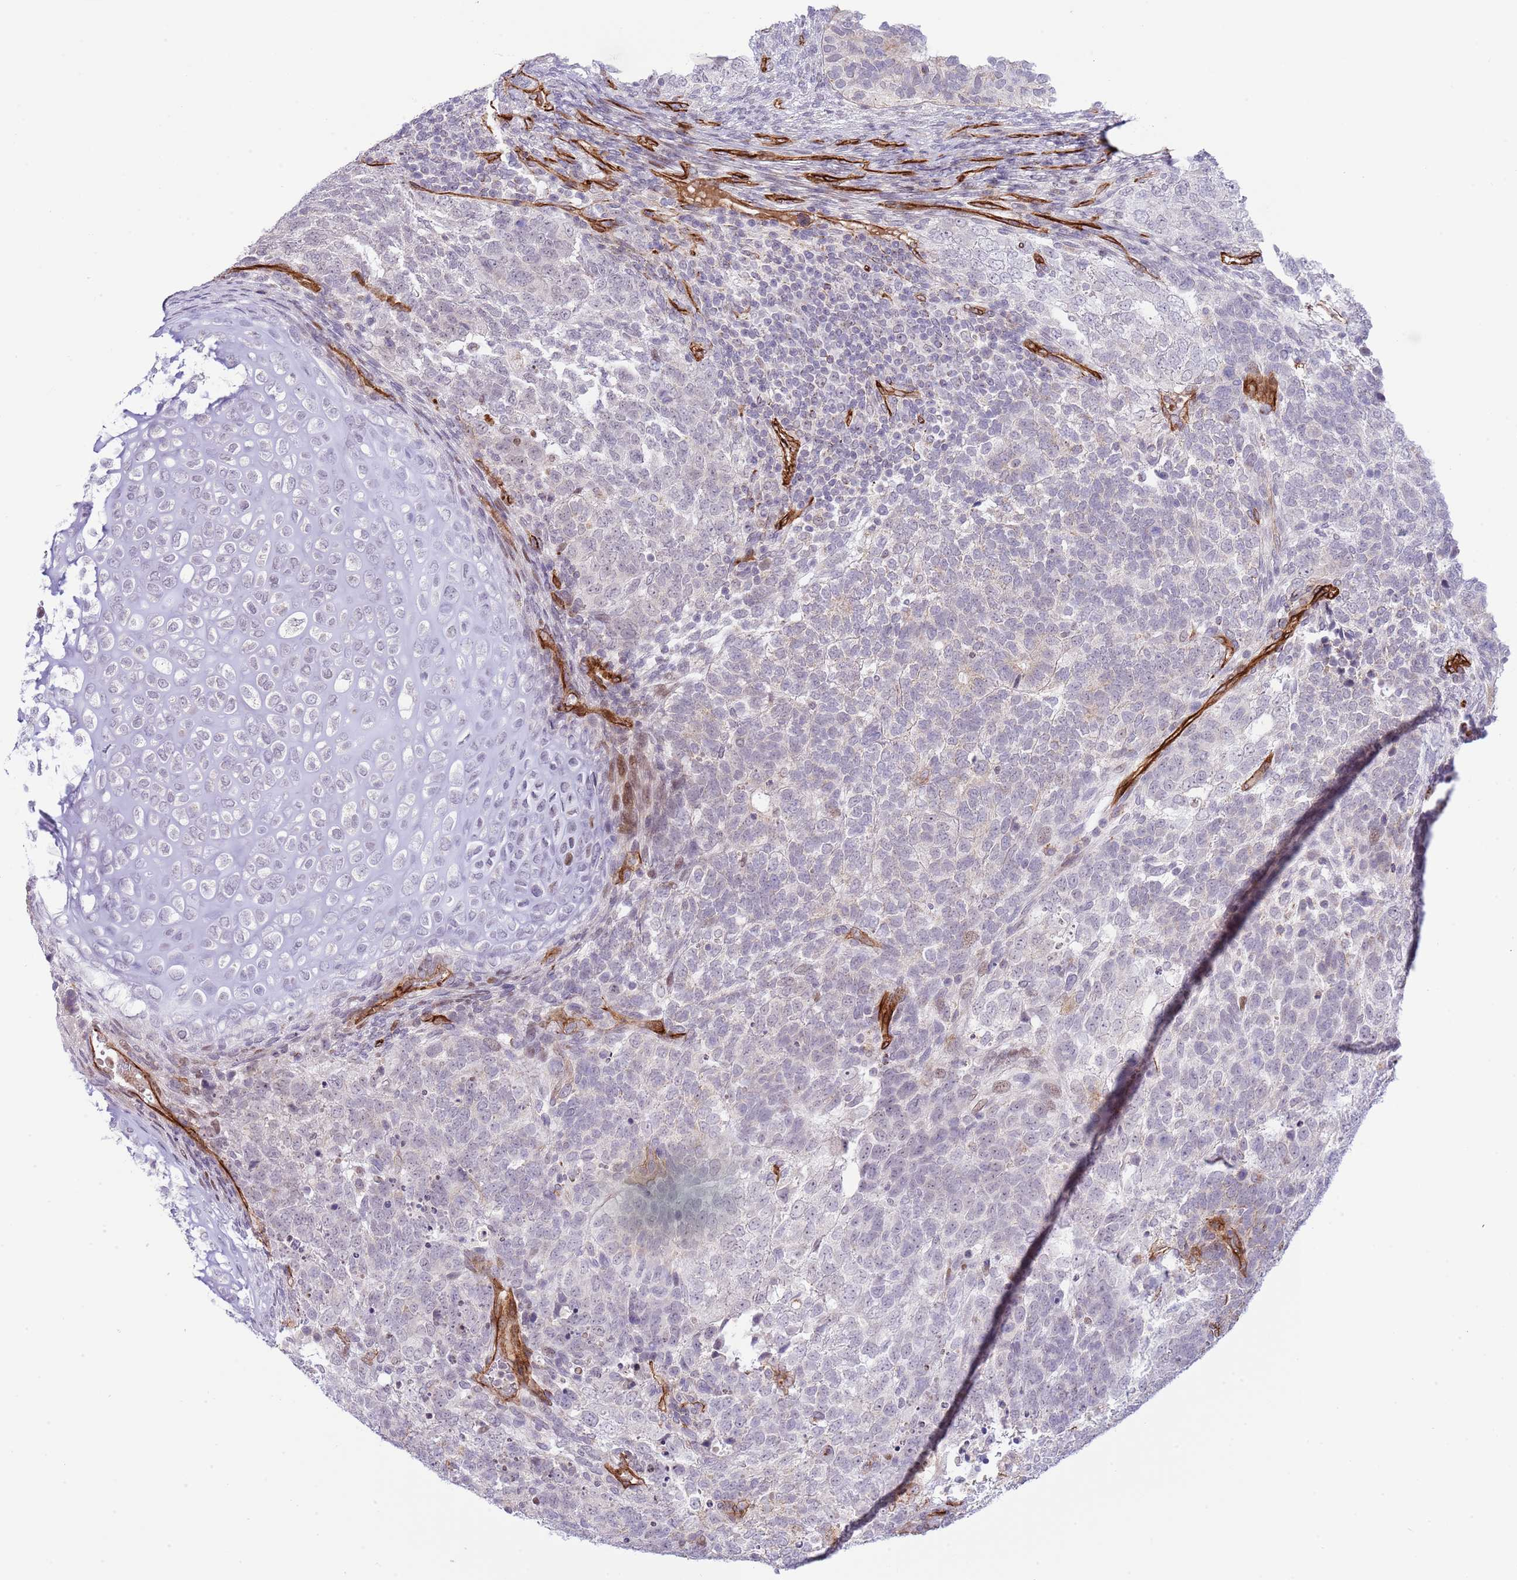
{"staining": {"intensity": "negative", "quantity": "none", "location": "none"}, "tissue": "testis cancer", "cell_type": "Tumor cells", "image_type": "cancer", "snomed": [{"axis": "morphology", "description": "Carcinoma, Embryonal, NOS"}, {"axis": "topography", "description": "Testis"}], "caption": "Tumor cells show no significant expression in testis cancer.", "gene": "NEK3", "patient": {"sex": "male", "age": 23}}